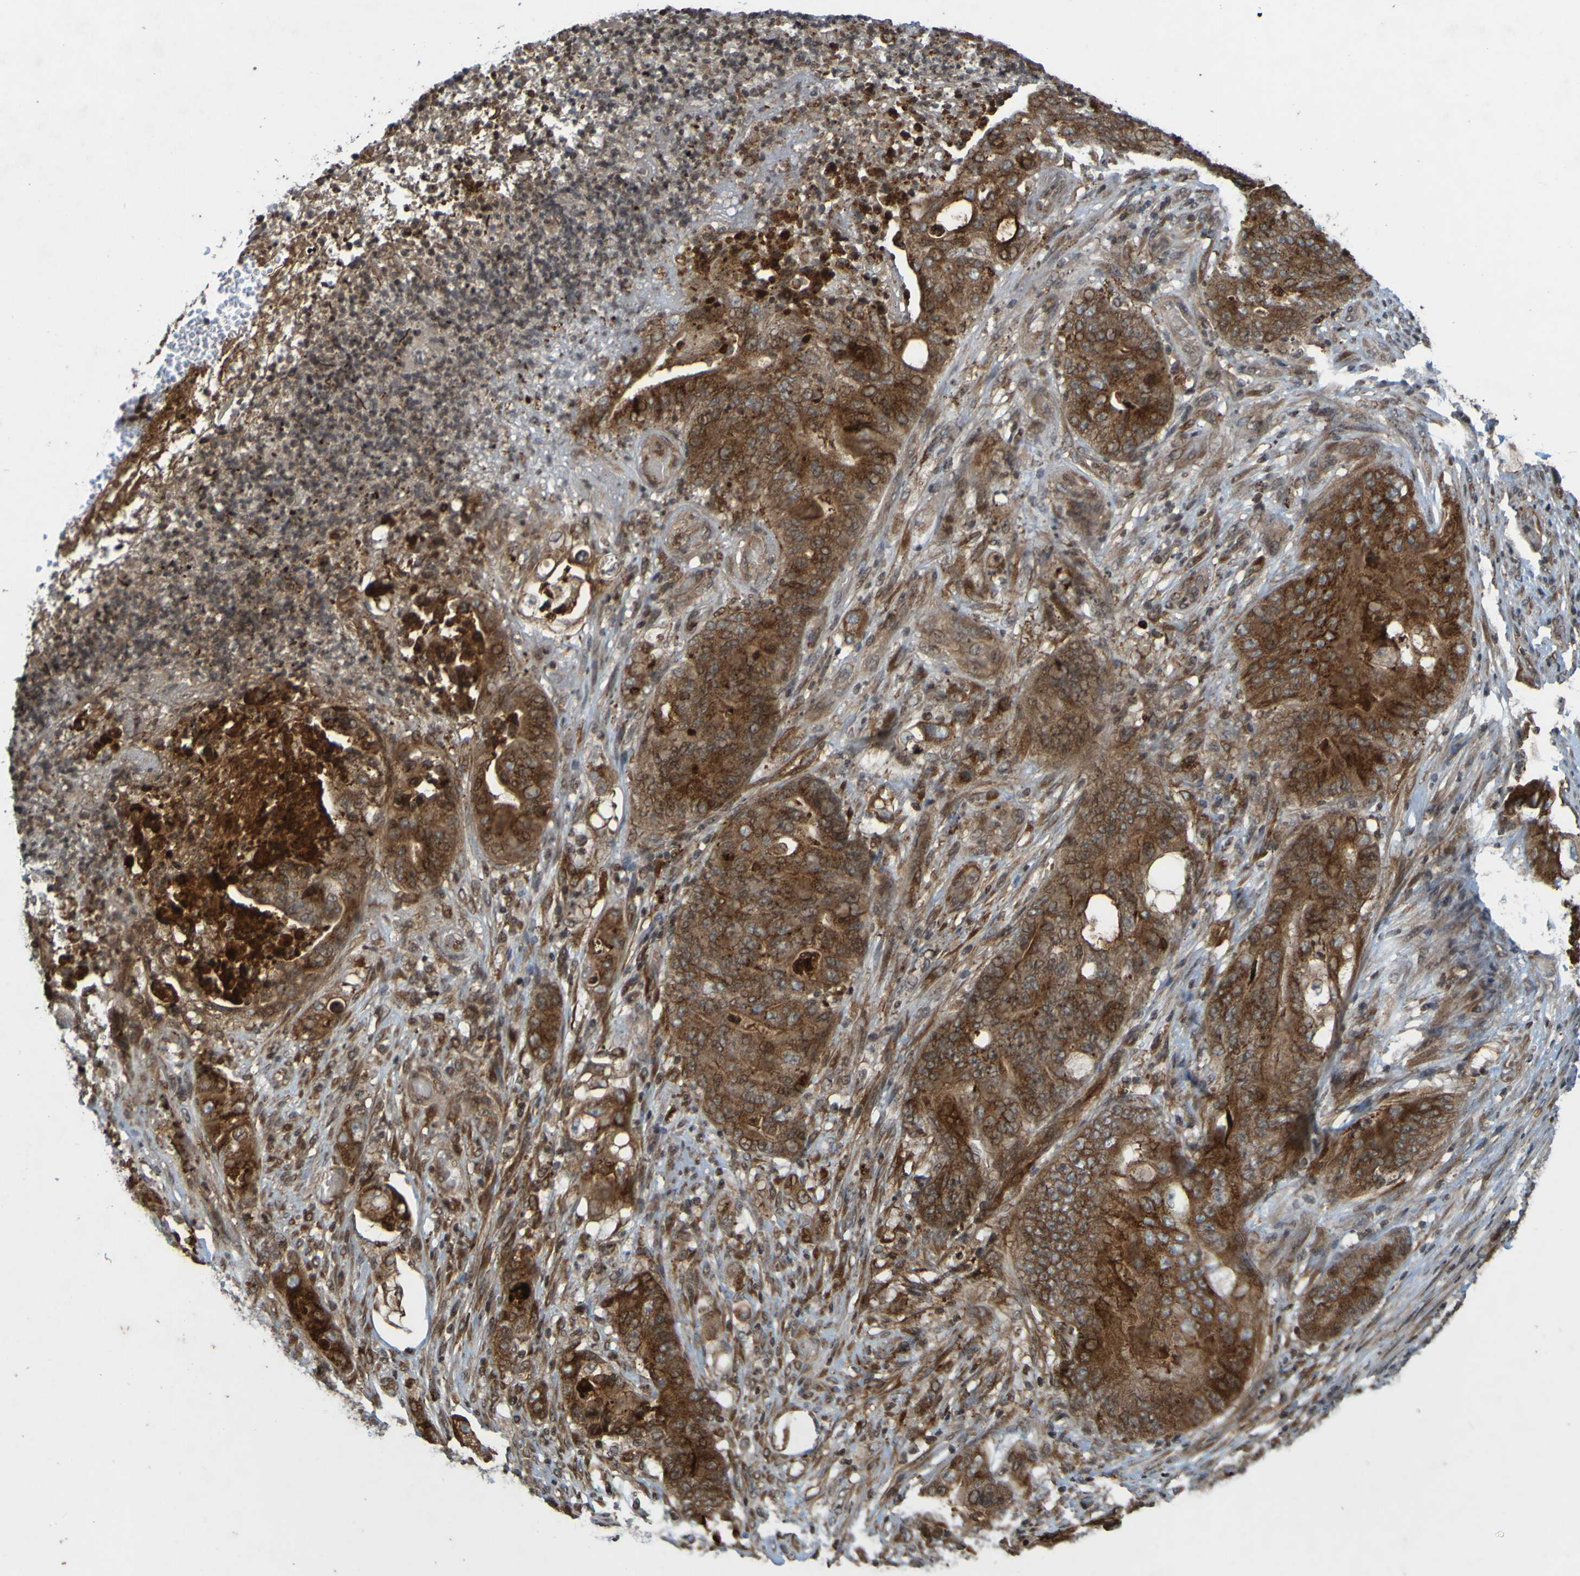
{"staining": {"intensity": "strong", "quantity": ">75%", "location": "cytoplasmic/membranous"}, "tissue": "stomach cancer", "cell_type": "Tumor cells", "image_type": "cancer", "snomed": [{"axis": "morphology", "description": "Adenocarcinoma, NOS"}, {"axis": "topography", "description": "Stomach"}], "caption": "A brown stain highlights strong cytoplasmic/membranous positivity of a protein in stomach cancer tumor cells.", "gene": "GUCY1A1", "patient": {"sex": "female", "age": 73}}